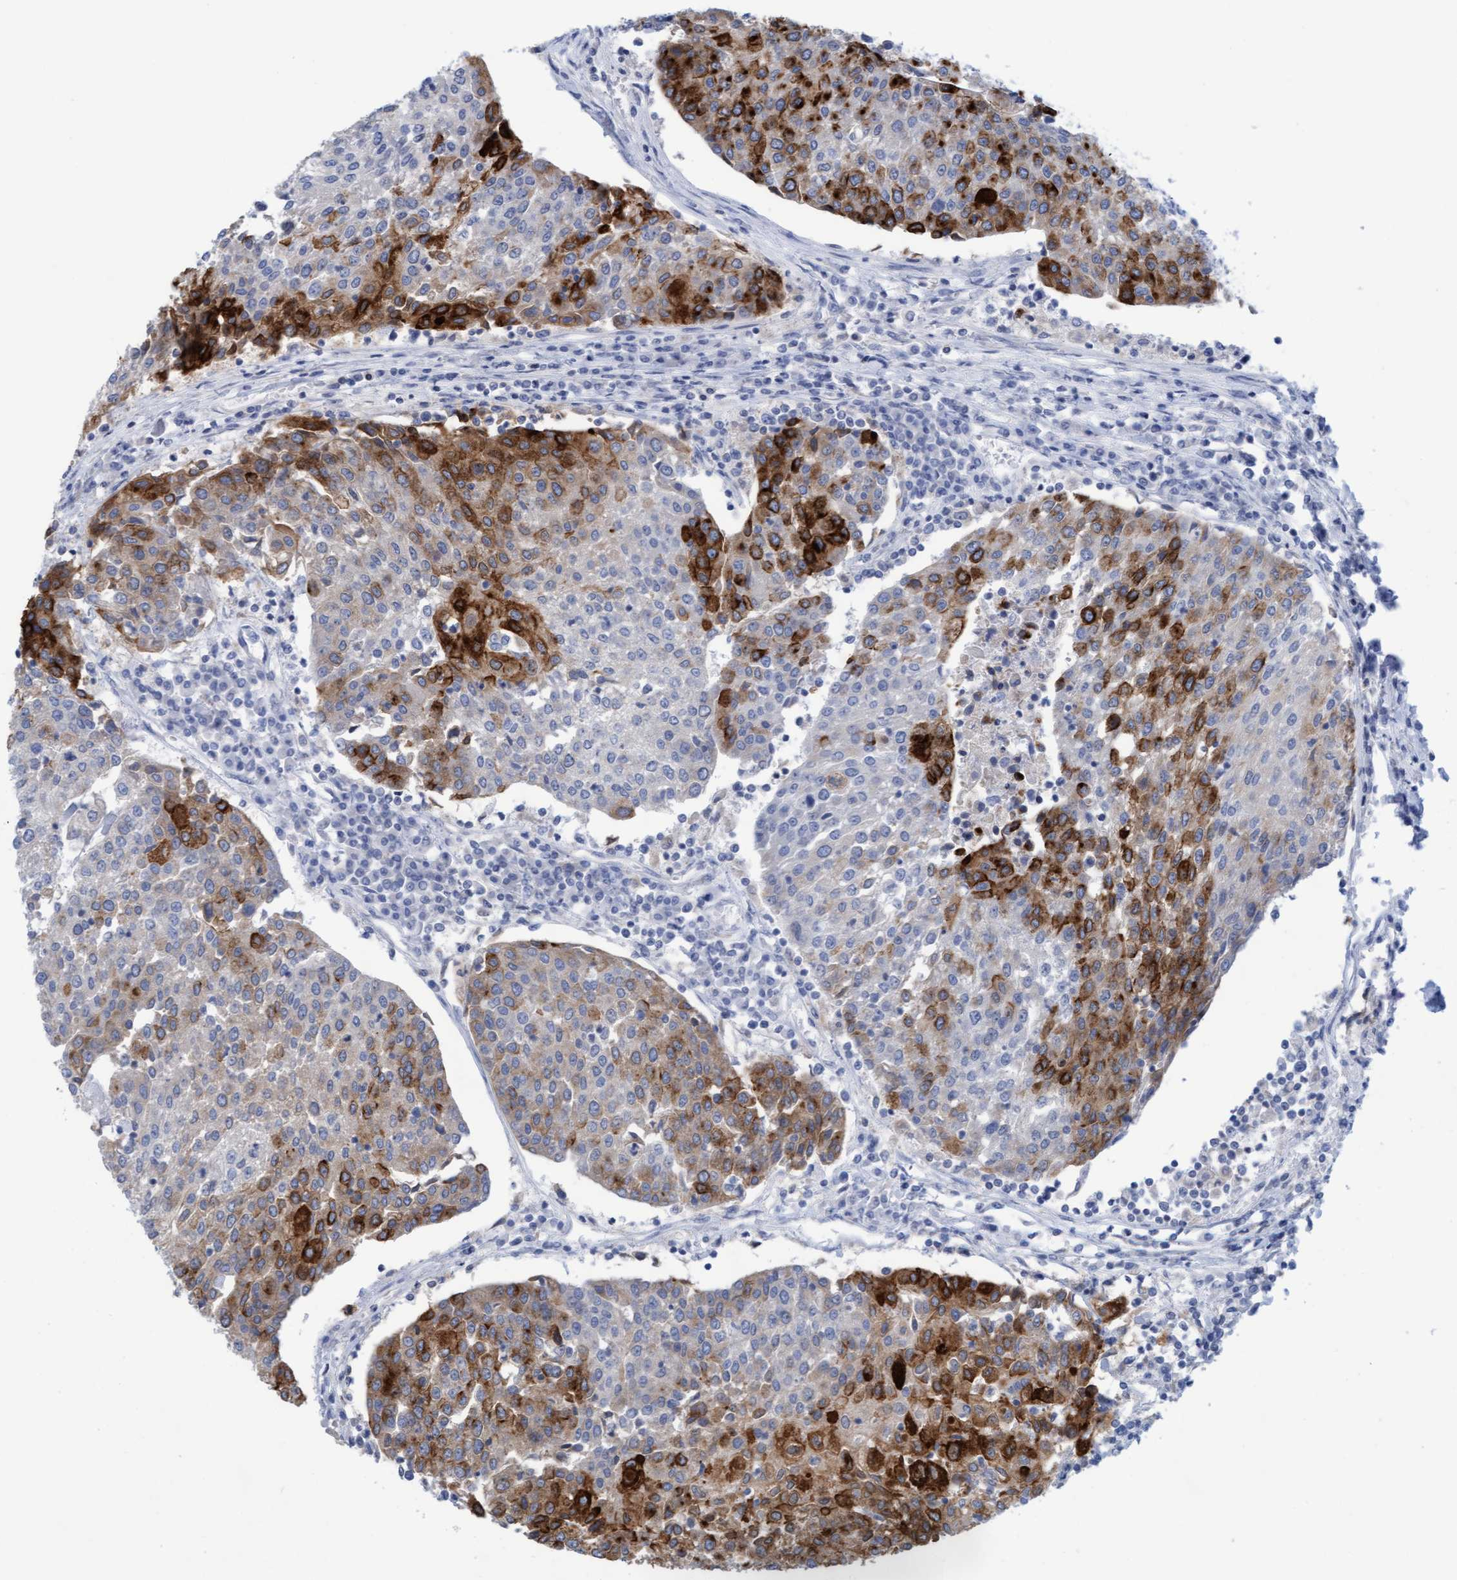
{"staining": {"intensity": "strong", "quantity": "25%-75%", "location": "cytoplasmic/membranous"}, "tissue": "urothelial cancer", "cell_type": "Tumor cells", "image_type": "cancer", "snomed": [{"axis": "morphology", "description": "Urothelial carcinoma, High grade"}, {"axis": "topography", "description": "Urinary bladder"}], "caption": "There is high levels of strong cytoplasmic/membranous expression in tumor cells of urothelial cancer, as demonstrated by immunohistochemical staining (brown color).", "gene": "SLC28A3", "patient": {"sex": "female", "age": 85}}